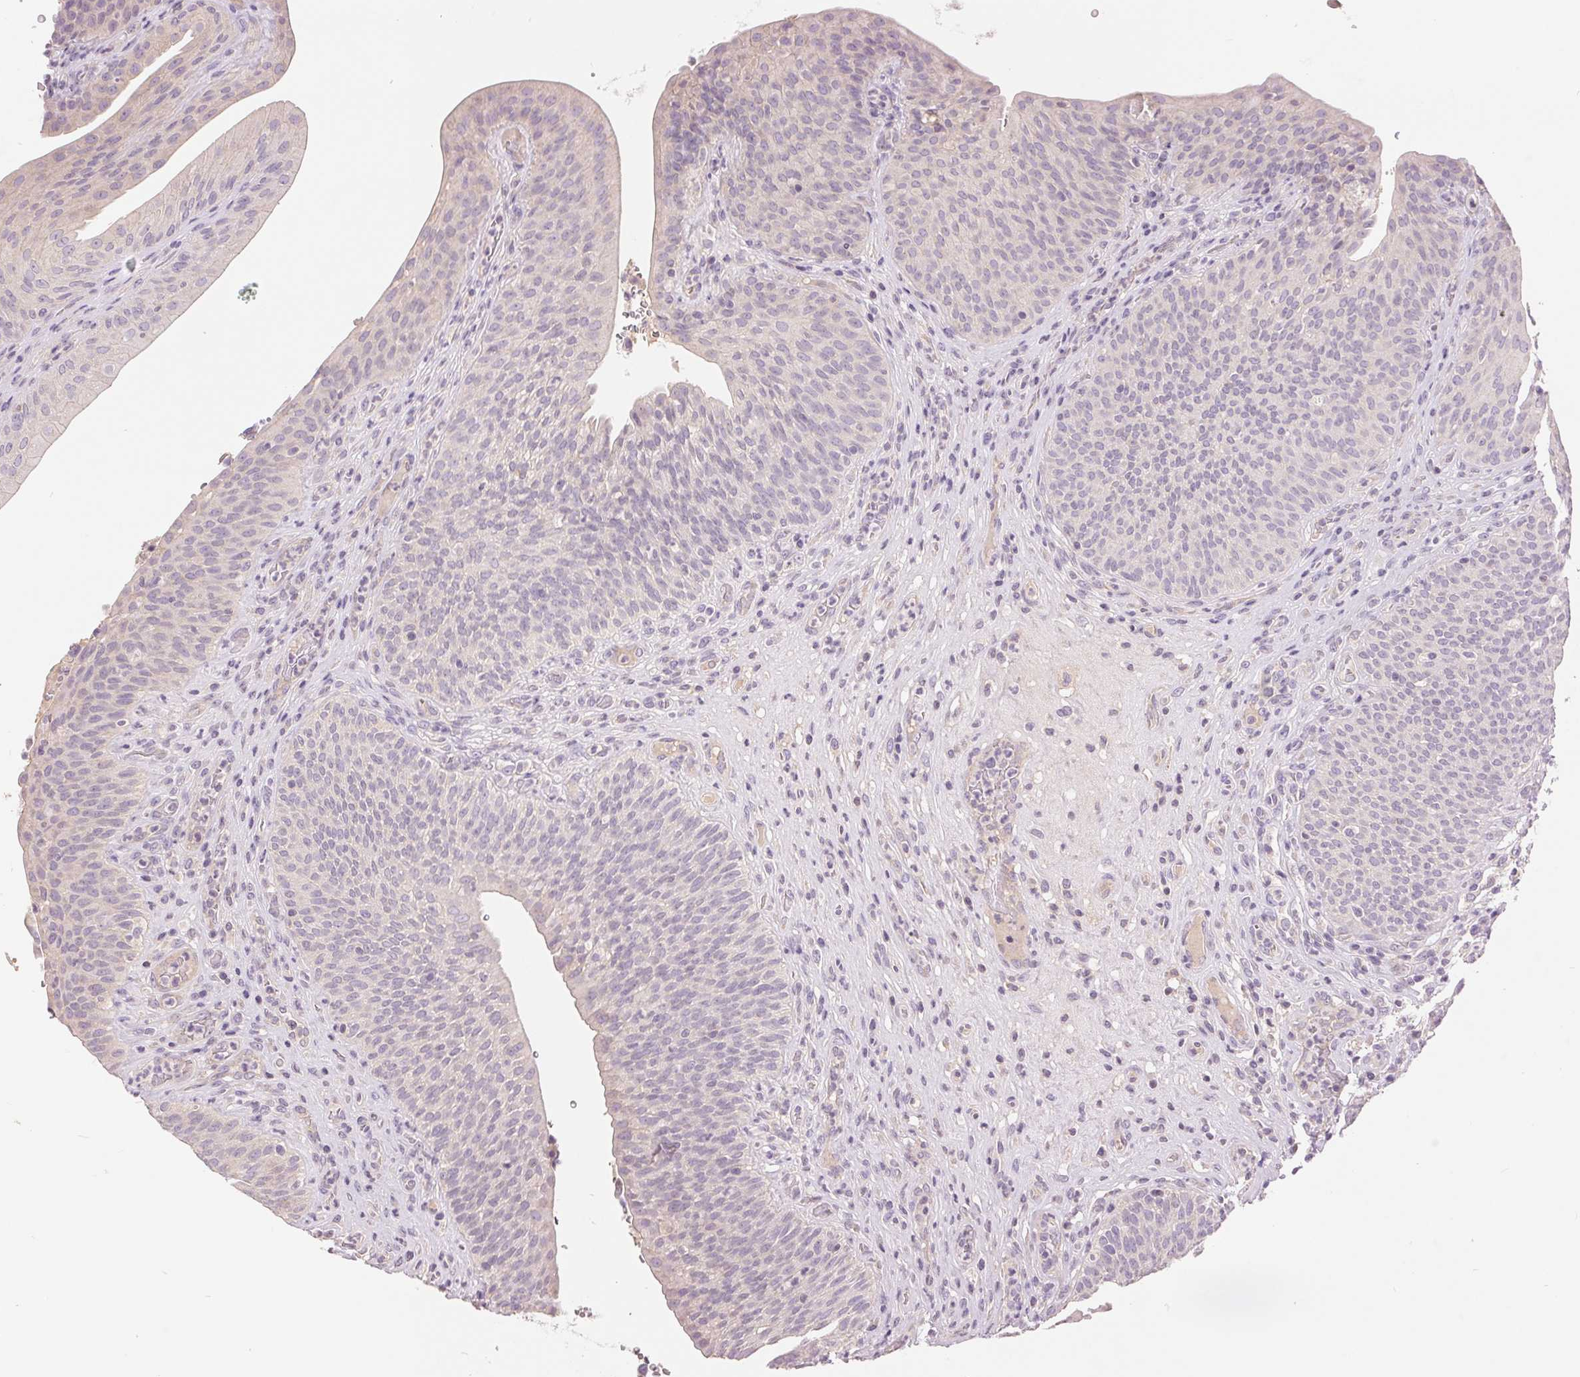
{"staining": {"intensity": "negative", "quantity": "none", "location": "none"}, "tissue": "urinary bladder", "cell_type": "Urothelial cells", "image_type": "normal", "snomed": [{"axis": "morphology", "description": "Normal tissue, NOS"}, {"axis": "topography", "description": "Urinary bladder"}, {"axis": "topography", "description": "Peripheral nerve tissue"}], "caption": "DAB (3,3'-diaminobenzidine) immunohistochemical staining of normal human urinary bladder exhibits no significant staining in urothelial cells.", "gene": "FXYD4", "patient": {"sex": "male", "age": 66}}